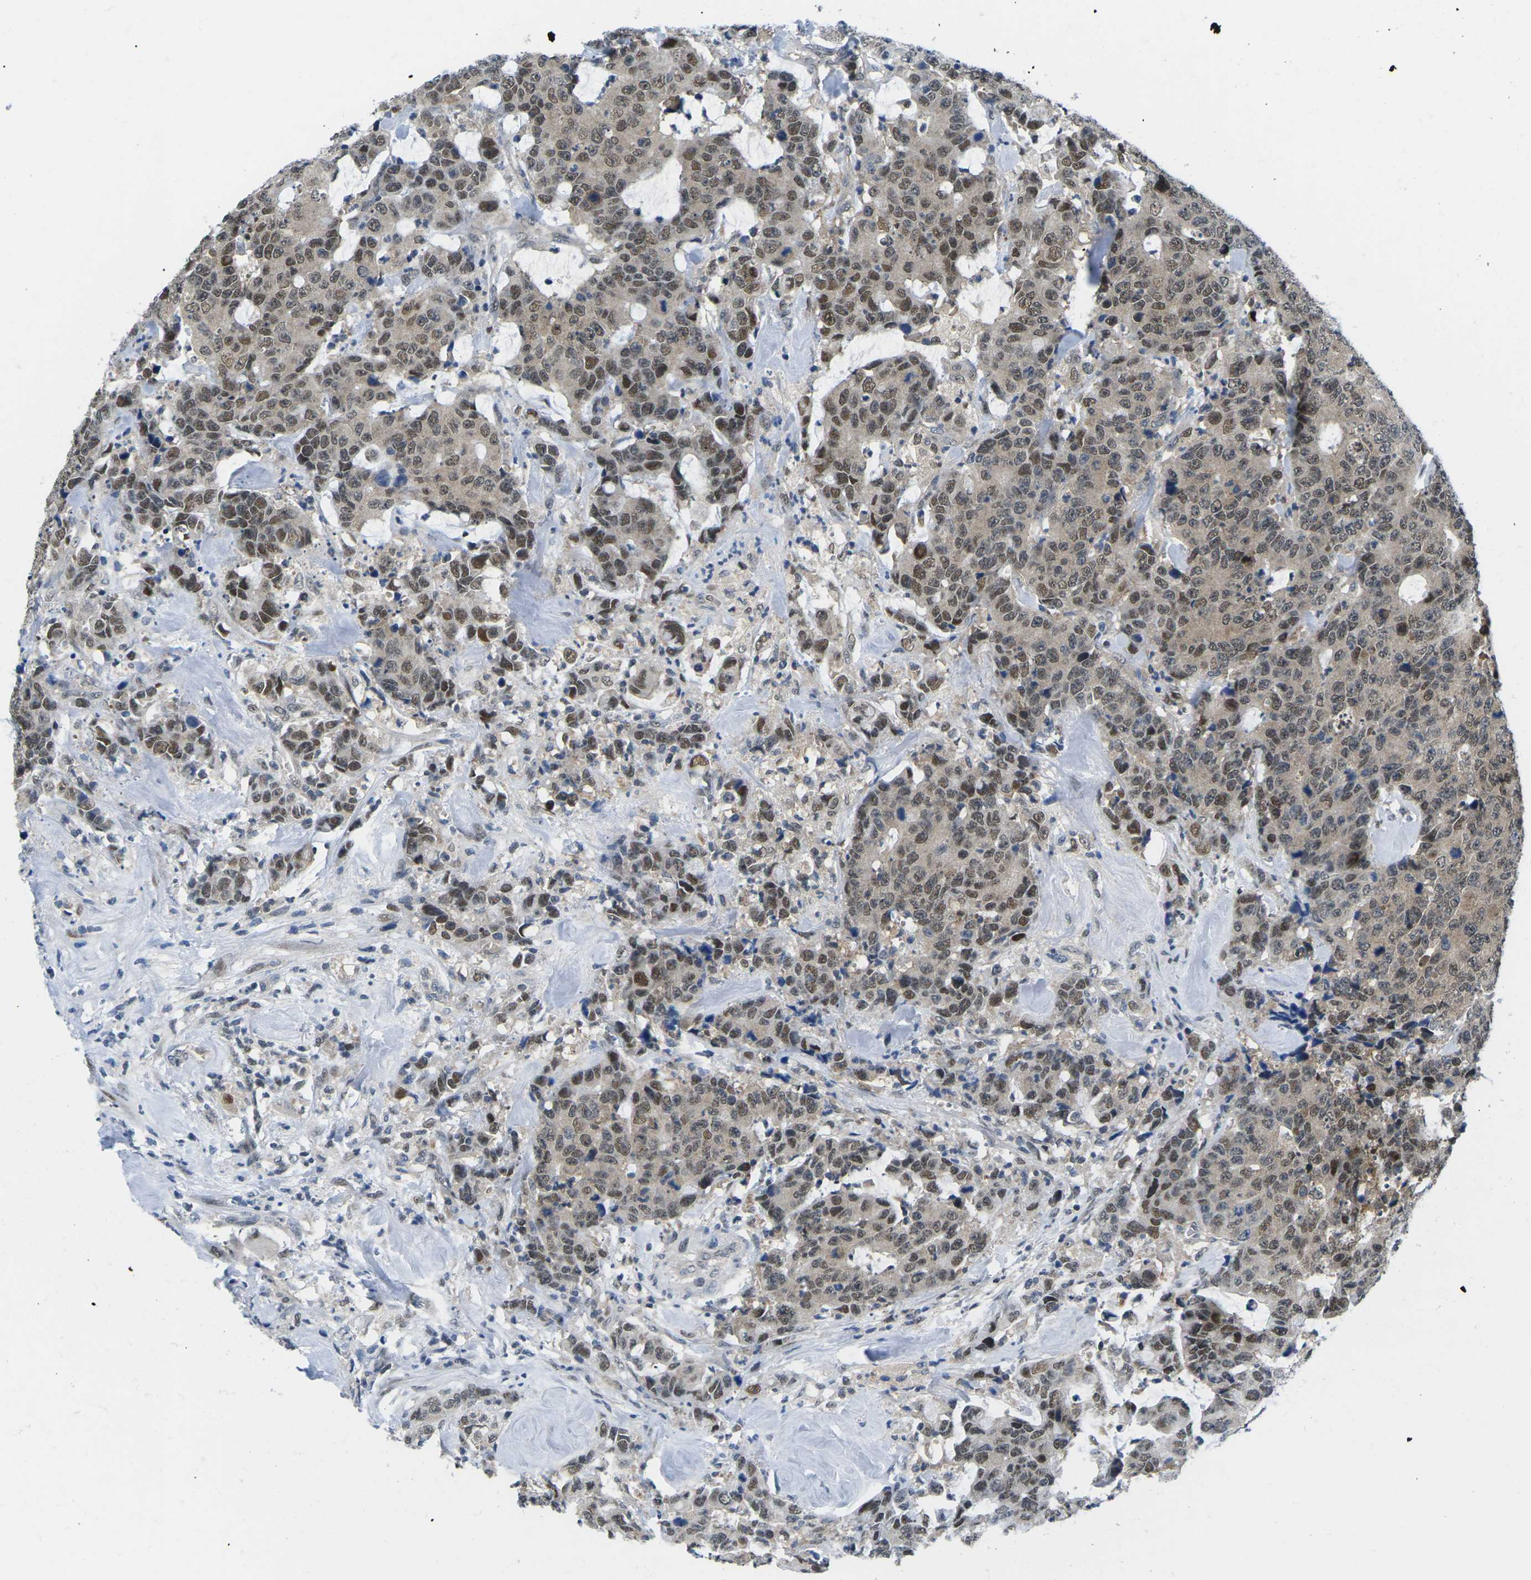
{"staining": {"intensity": "moderate", "quantity": ">75%", "location": "cytoplasmic/membranous,nuclear"}, "tissue": "colorectal cancer", "cell_type": "Tumor cells", "image_type": "cancer", "snomed": [{"axis": "morphology", "description": "Adenocarcinoma, NOS"}, {"axis": "topography", "description": "Colon"}], "caption": "Protein expression by IHC shows moderate cytoplasmic/membranous and nuclear staining in approximately >75% of tumor cells in colorectal cancer (adenocarcinoma).", "gene": "UBA7", "patient": {"sex": "female", "age": 86}}